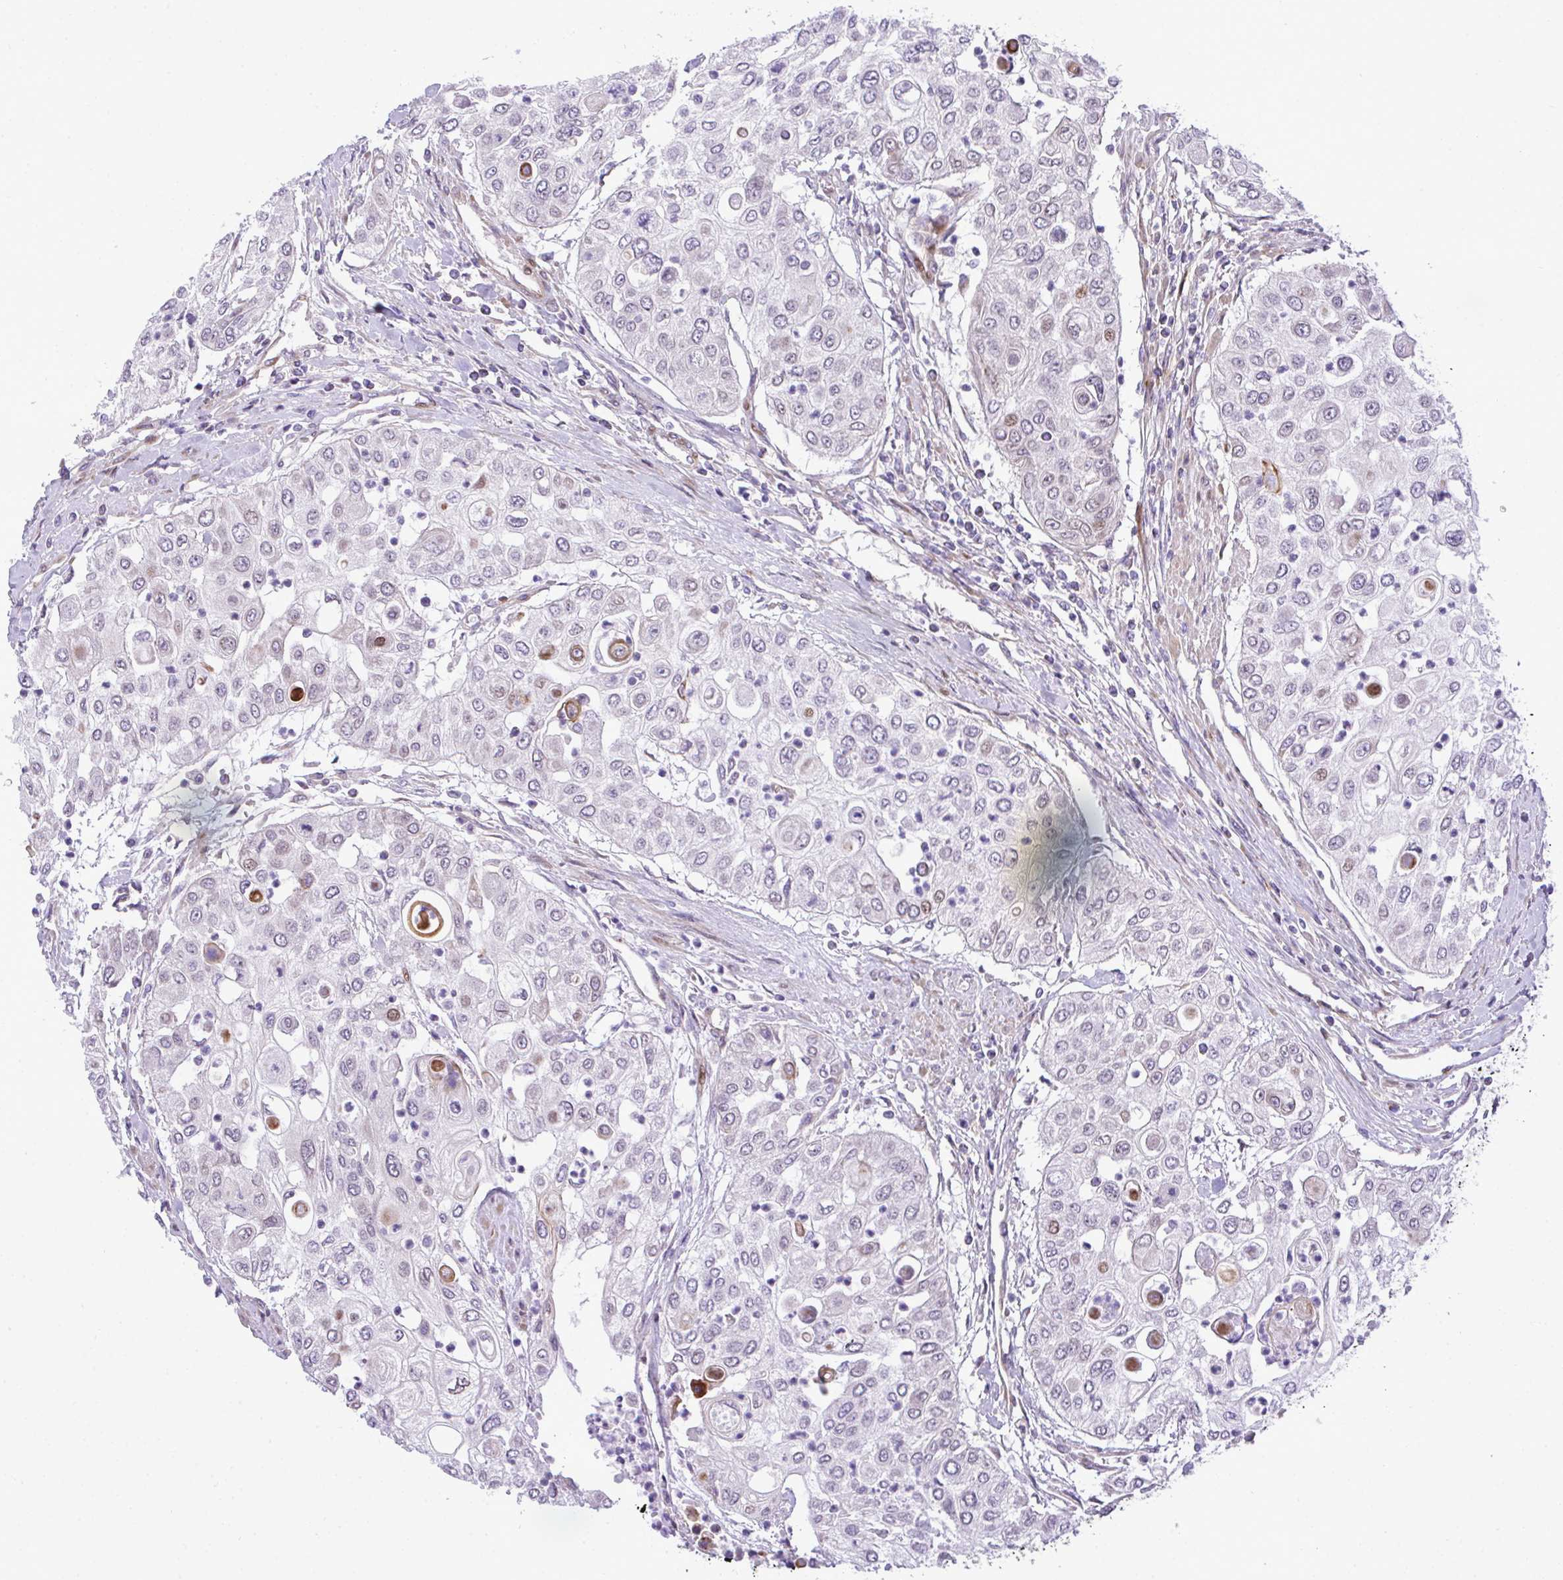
{"staining": {"intensity": "negative", "quantity": "none", "location": "none"}, "tissue": "urothelial cancer", "cell_type": "Tumor cells", "image_type": "cancer", "snomed": [{"axis": "morphology", "description": "Urothelial carcinoma, High grade"}, {"axis": "topography", "description": "Urinary bladder"}], "caption": "The IHC histopathology image has no significant positivity in tumor cells of urothelial carcinoma (high-grade) tissue.", "gene": "CASTOR2", "patient": {"sex": "female", "age": 79}}